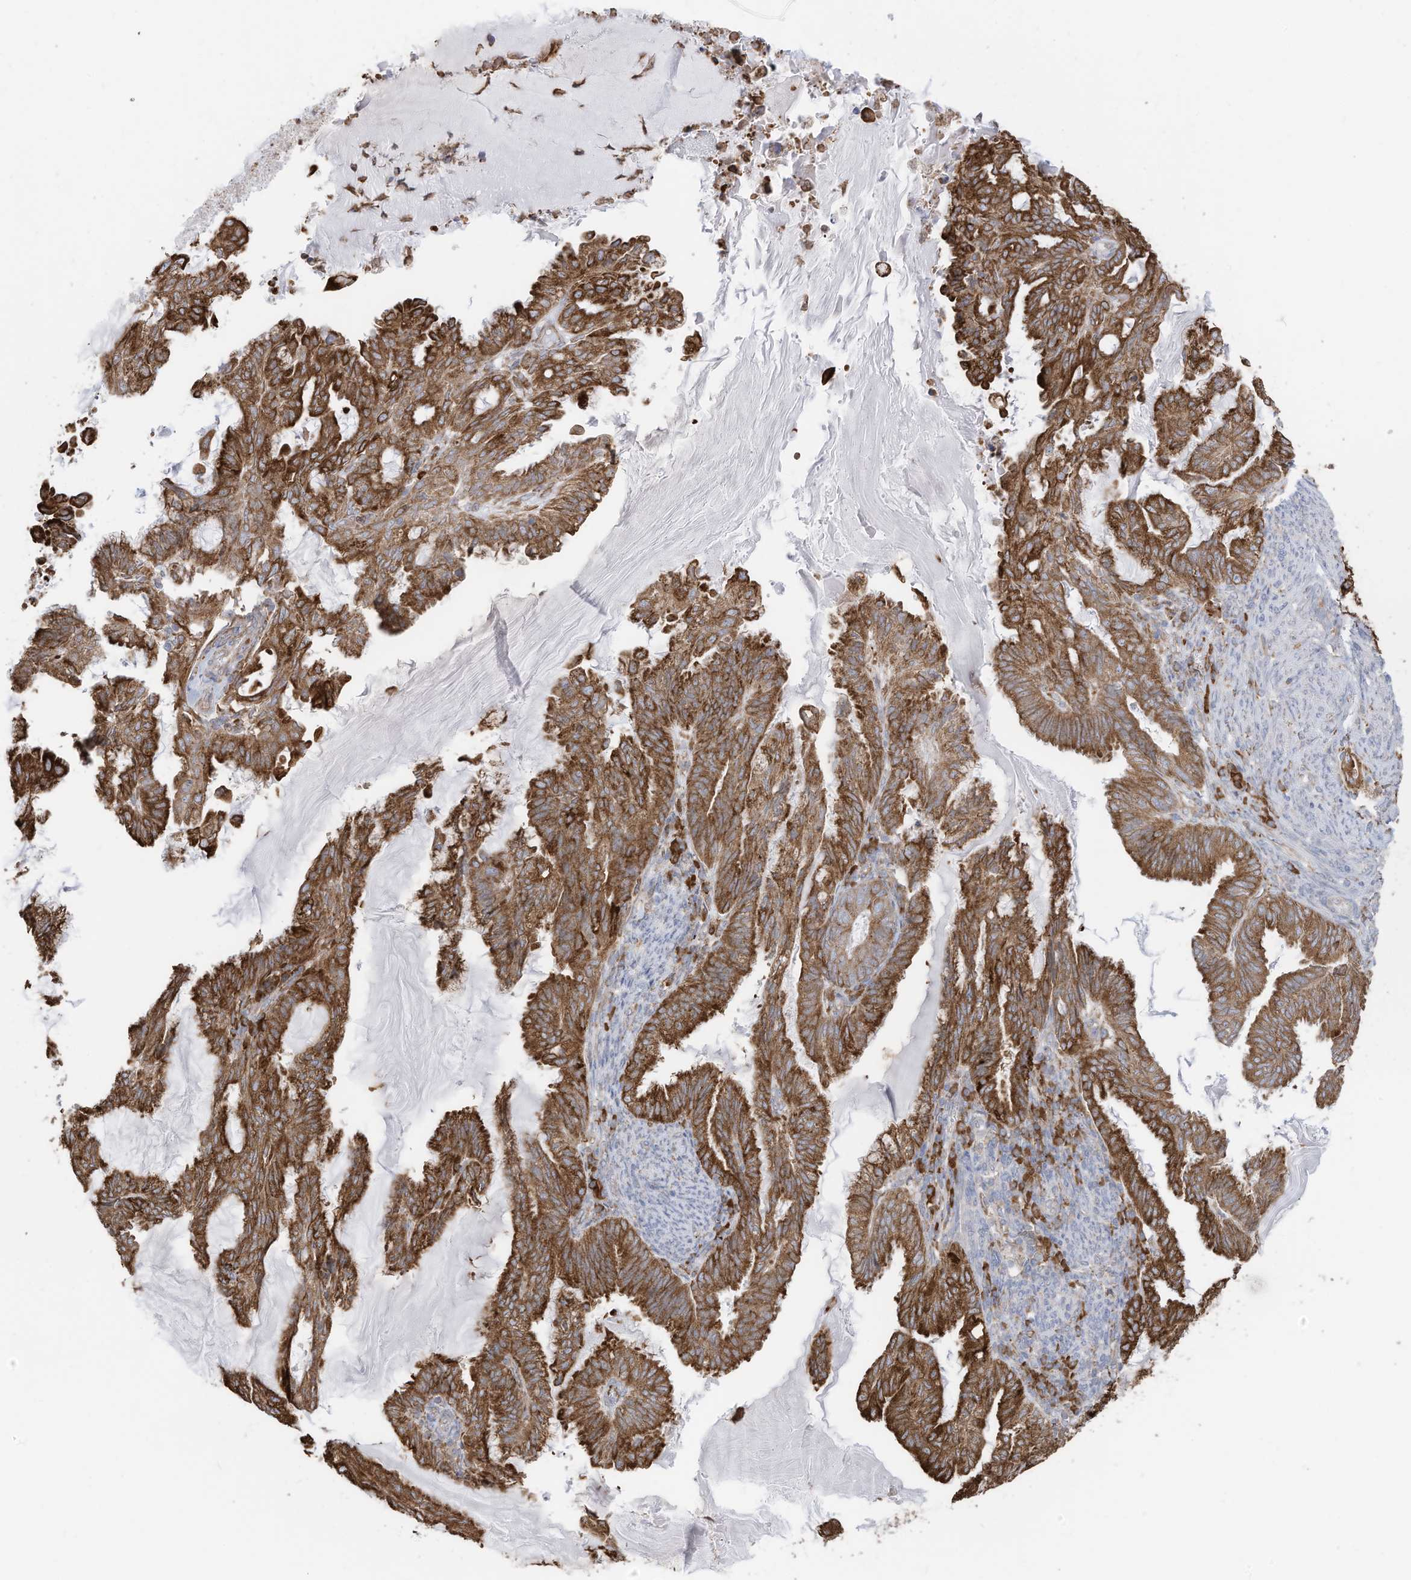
{"staining": {"intensity": "strong", "quantity": ">75%", "location": "cytoplasmic/membranous"}, "tissue": "endometrial cancer", "cell_type": "Tumor cells", "image_type": "cancer", "snomed": [{"axis": "morphology", "description": "Adenocarcinoma, NOS"}, {"axis": "topography", "description": "Endometrium"}], "caption": "Adenocarcinoma (endometrial) stained with DAB (3,3'-diaminobenzidine) IHC exhibits high levels of strong cytoplasmic/membranous staining in approximately >75% of tumor cells.", "gene": "ZNF354C", "patient": {"sex": "female", "age": 86}}